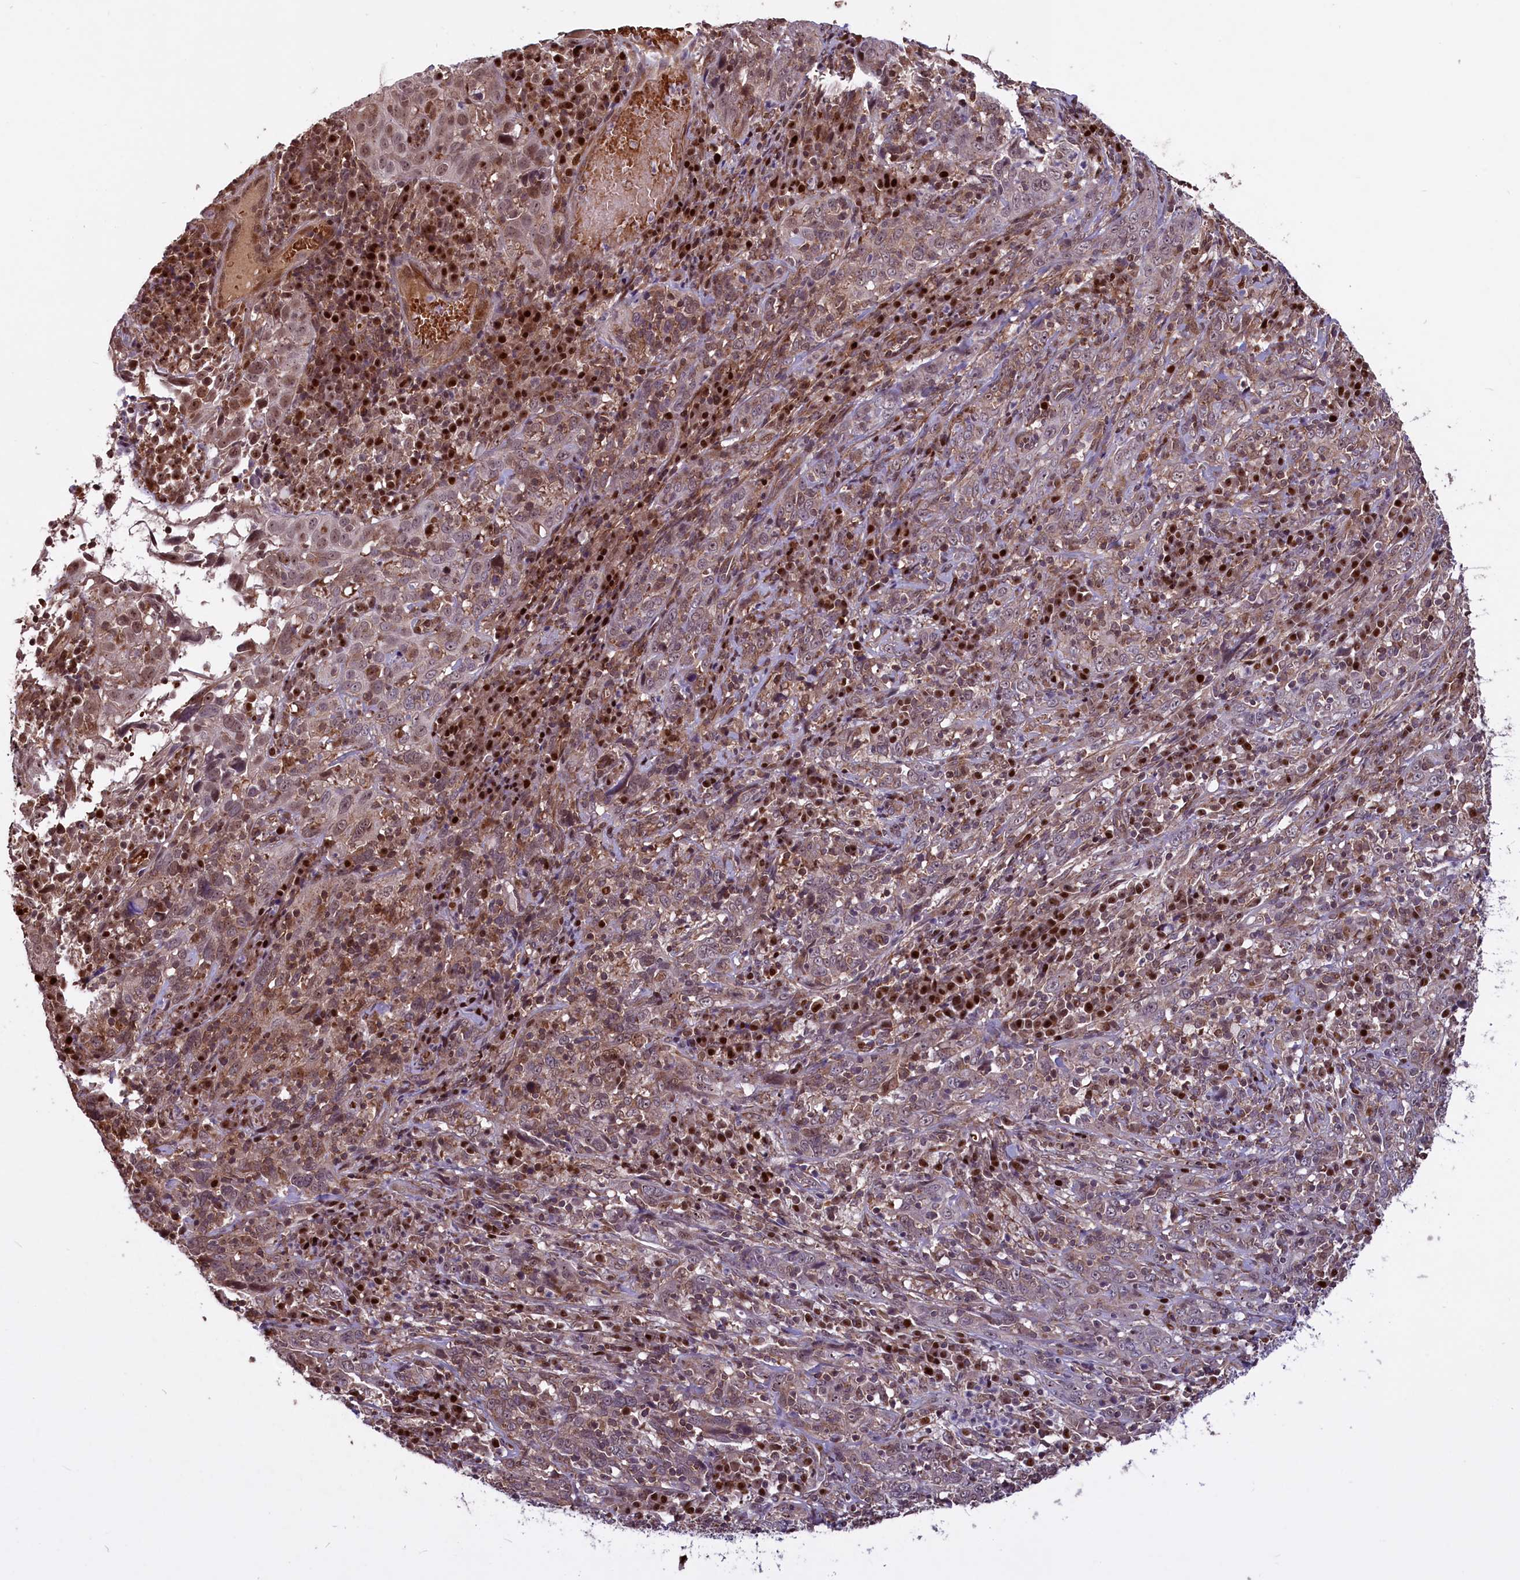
{"staining": {"intensity": "moderate", "quantity": "25%-75%", "location": "cytoplasmic/membranous,nuclear"}, "tissue": "cervical cancer", "cell_type": "Tumor cells", "image_type": "cancer", "snomed": [{"axis": "morphology", "description": "Squamous cell carcinoma, NOS"}, {"axis": "topography", "description": "Cervix"}], "caption": "Protein staining exhibits moderate cytoplasmic/membranous and nuclear expression in about 25%-75% of tumor cells in cervical cancer.", "gene": "SHFL", "patient": {"sex": "female", "age": 46}}